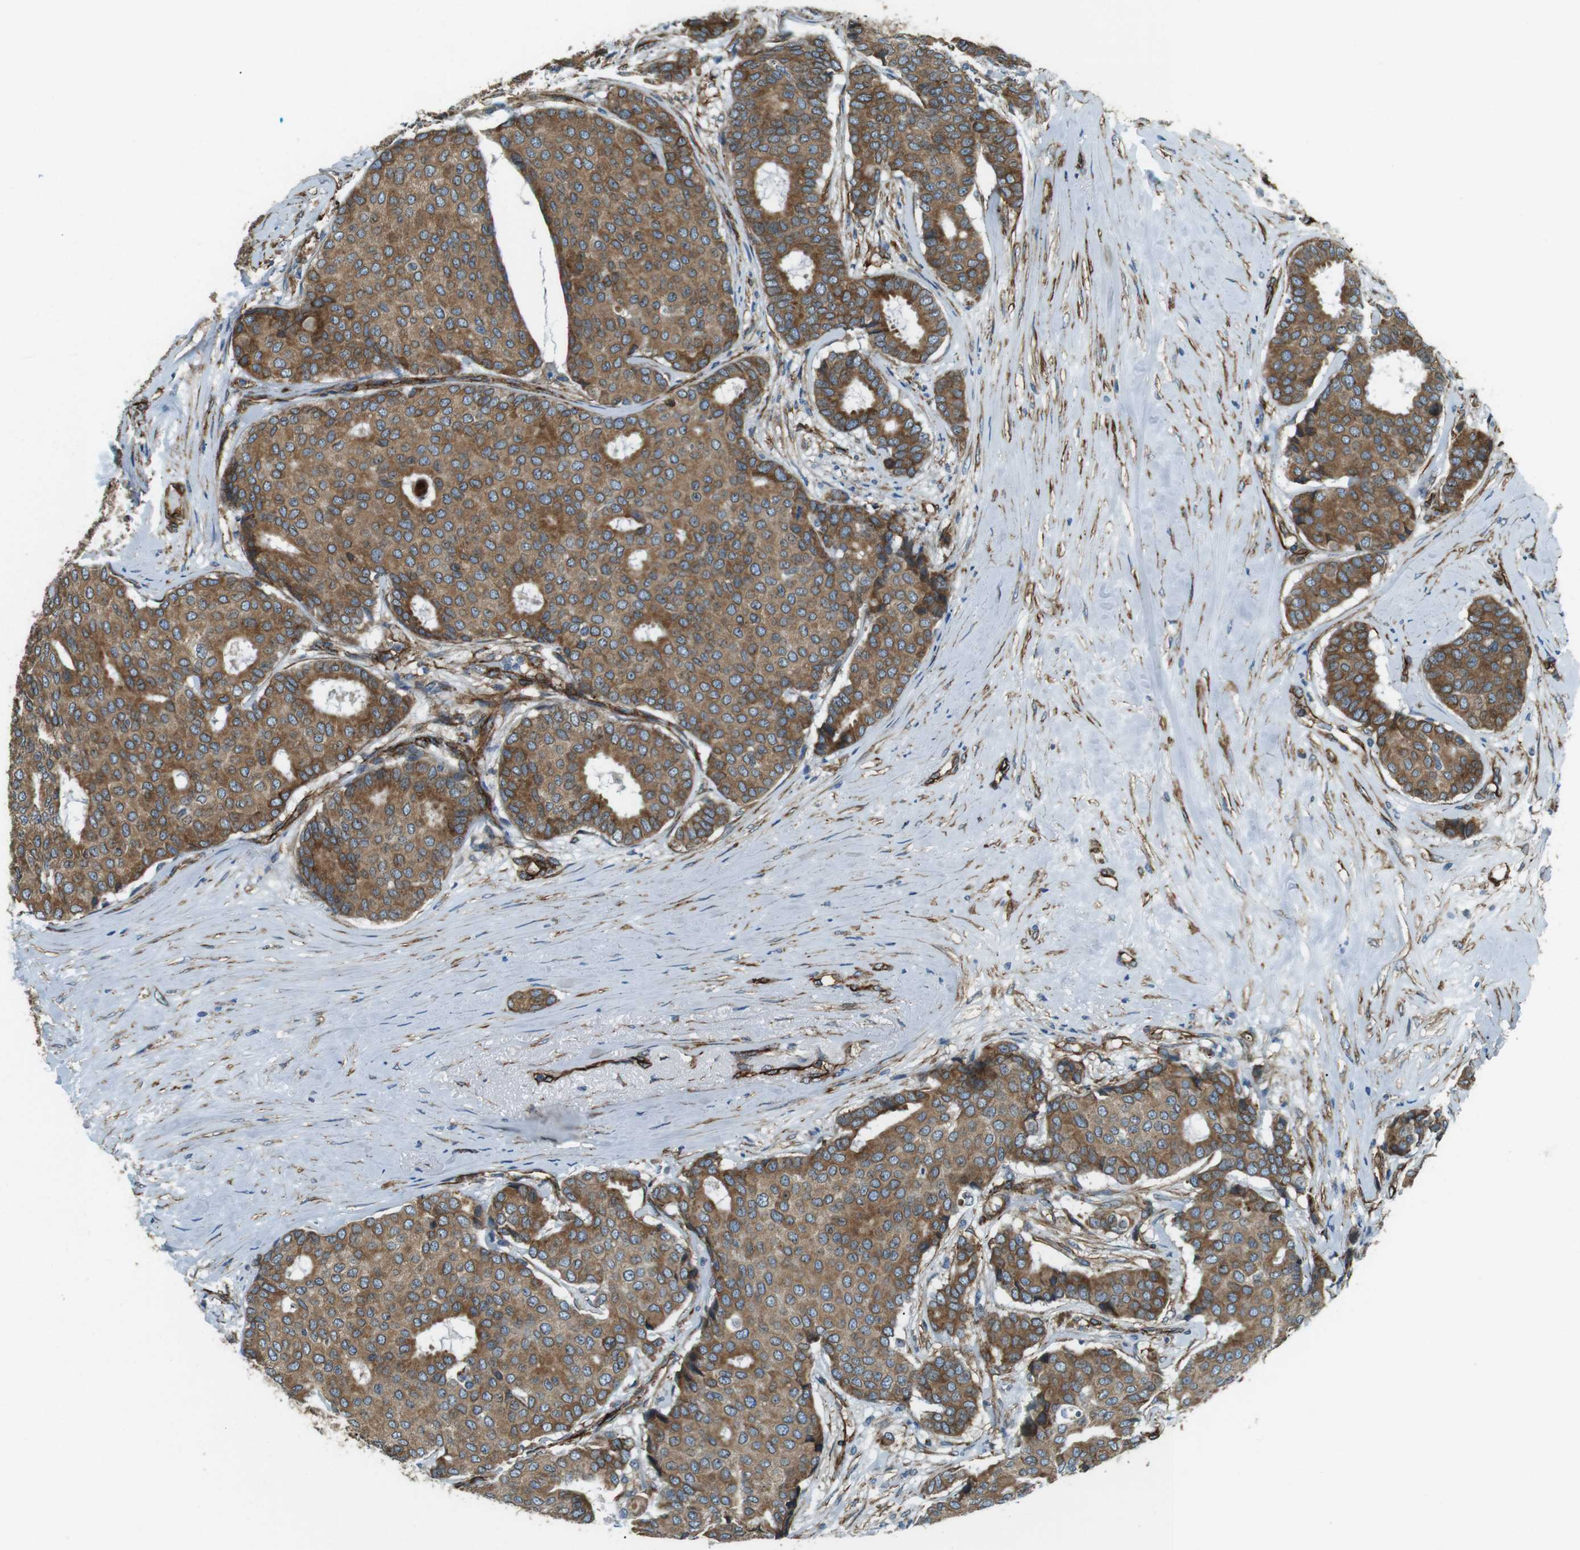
{"staining": {"intensity": "moderate", "quantity": ">75%", "location": "cytoplasmic/membranous"}, "tissue": "breast cancer", "cell_type": "Tumor cells", "image_type": "cancer", "snomed": [{"axis": "morphology", "description": "Duct carcinoma"}, {"axis": "topography", "description": "Breast"}], "caption": "The image displays staining of breast cancer (intraductal carcinoma), revealing moderate cytoplasmic/membranous protein staining (brown color) within tumor cells. Ihc stains the protein in brown and the nuclei are stained blue.", "gene": "ODR4", "patient": {"sex": "female", "age": 75}}